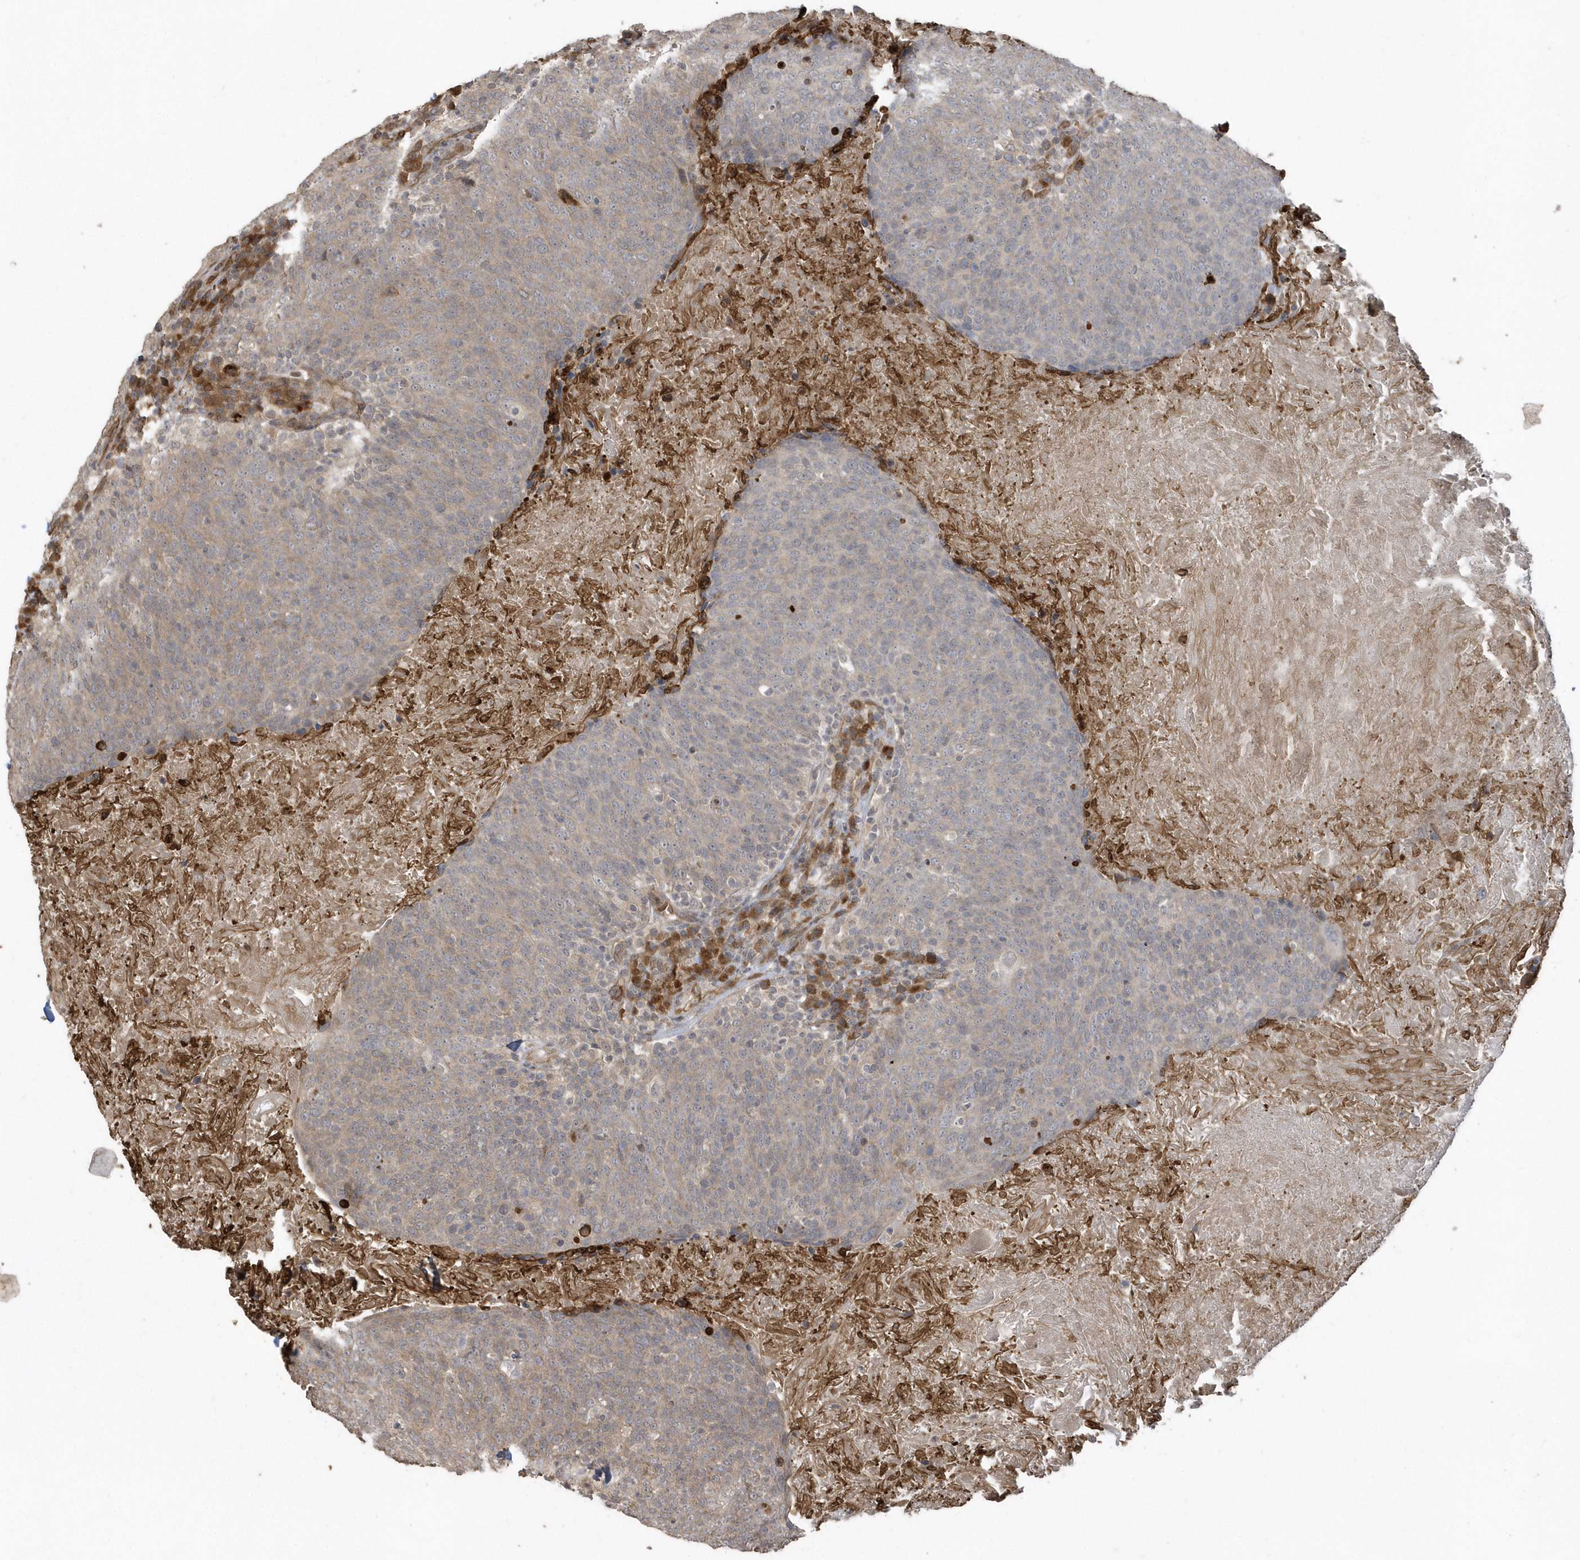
{"staining": {"intensity": "weak", "quantity": ">75%", "location": "cytoplasmic/membranous"}, "tissue": "head and neck cancer", "cell_type": "Tumor cells", "image_type": "cancer", "snomed": [{"axis": "morphology", "description": "Squamous cell carcinoma, NOS"}, {"axis": "morphology", "description": "Squamous cell carcinoma, metastatic, NOS"}, {"axis": "topography", "description": "Lymph node"}, {"axis": "topography", "description": "Head-Neck"}], "caption": "An immunohistochemistry photomicrograph of neoplastic tissue is shown. Protein staining in brown shows weak cytoplasmic/membranous positivity in head and neck squamous cell carcinoma within tumor cells.", "gene": "HERPUD1", "patient": {"sex": "male", "age": 62}}